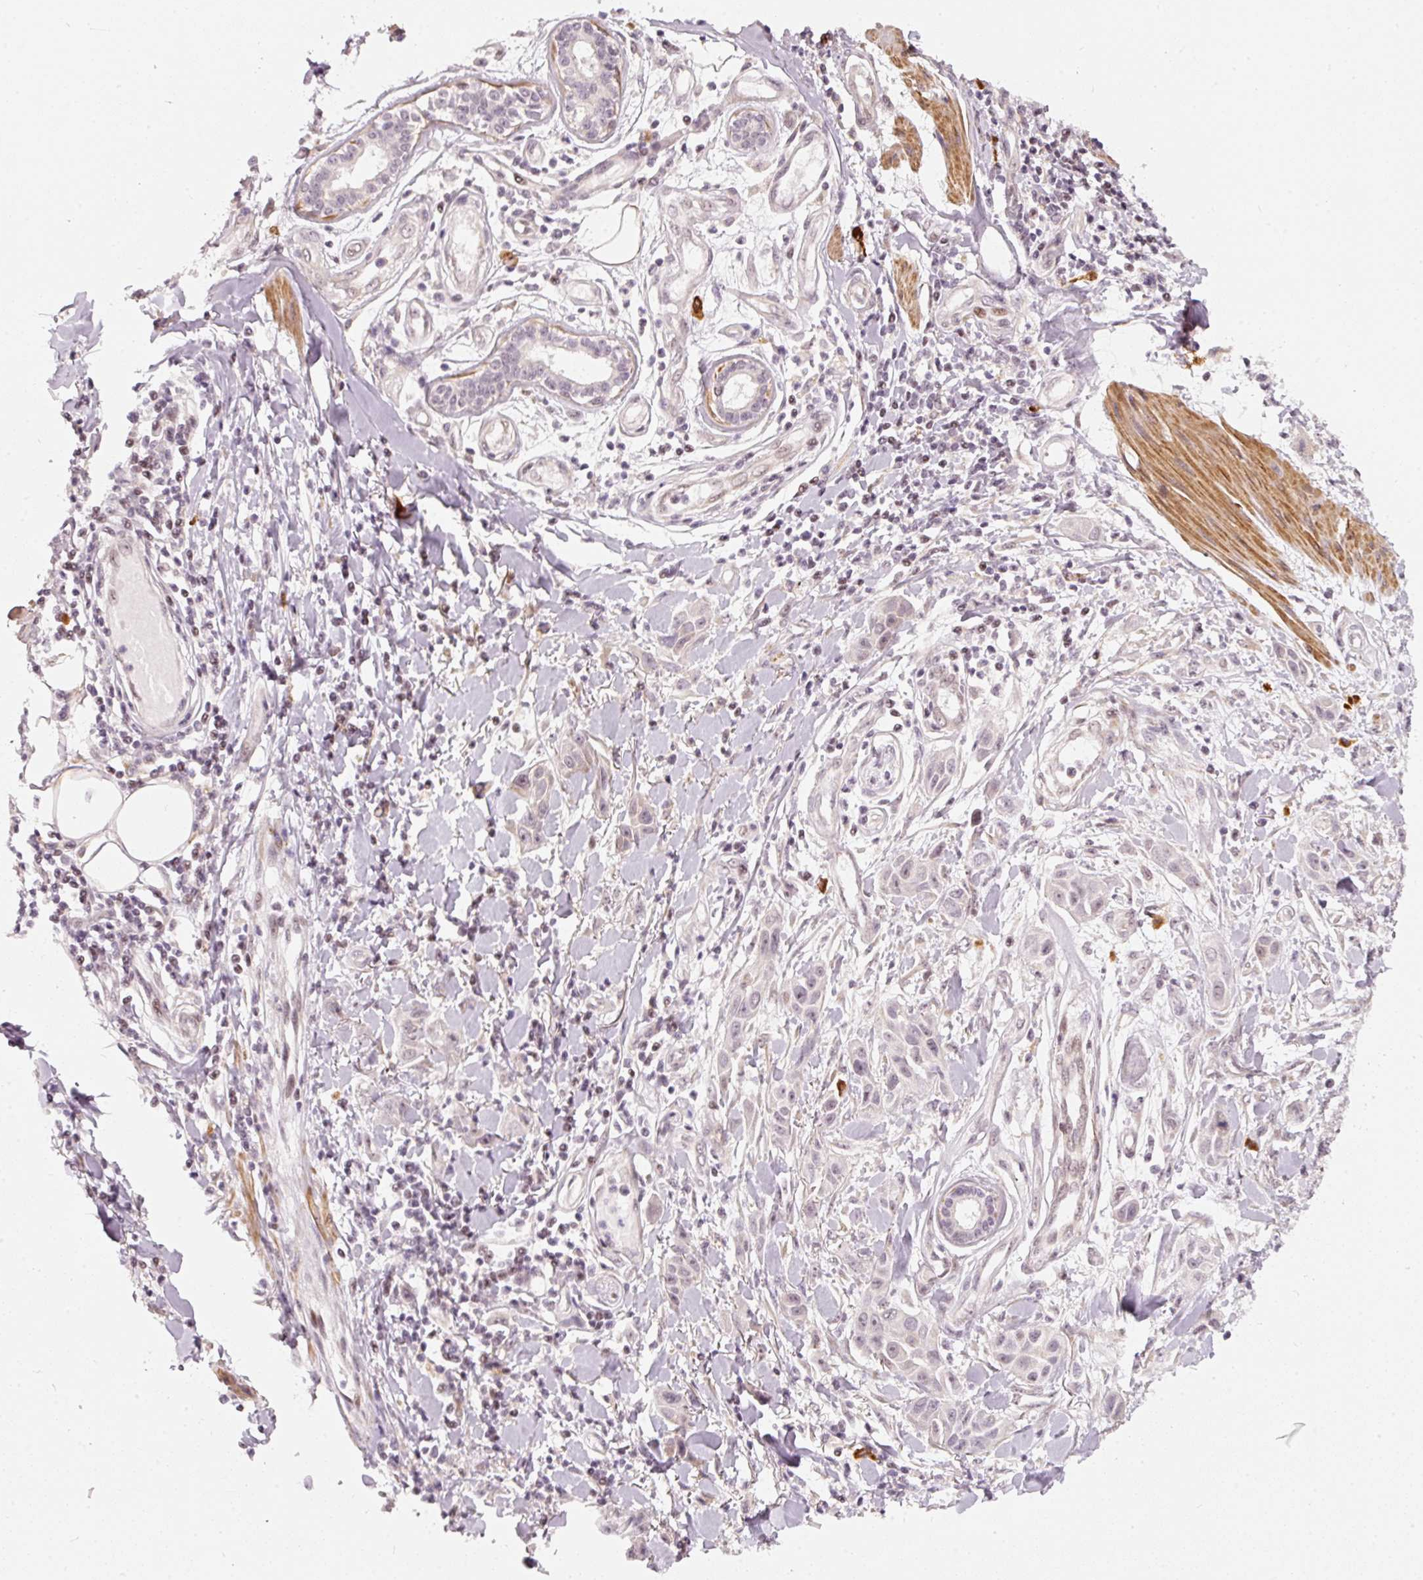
{"staining": {"intensity": "weak", "quantity": "<25%", "location": "nuclear"}, "tissue": "skin cancer", "cell_type": "Tumor cells", "image_type": "cancer", "snomed": [{"axis": "morphology", "description": "Squamous cell carcinoma, NOS"}, {"axis": "topography", "description": "Skin"}], "caption": "IHC of human skin cancer (squamous cell carcinoma) shows no positivity in tumor cells.", "gene": "MXRA8", "patient": {"sex": "female", "age": 69}}